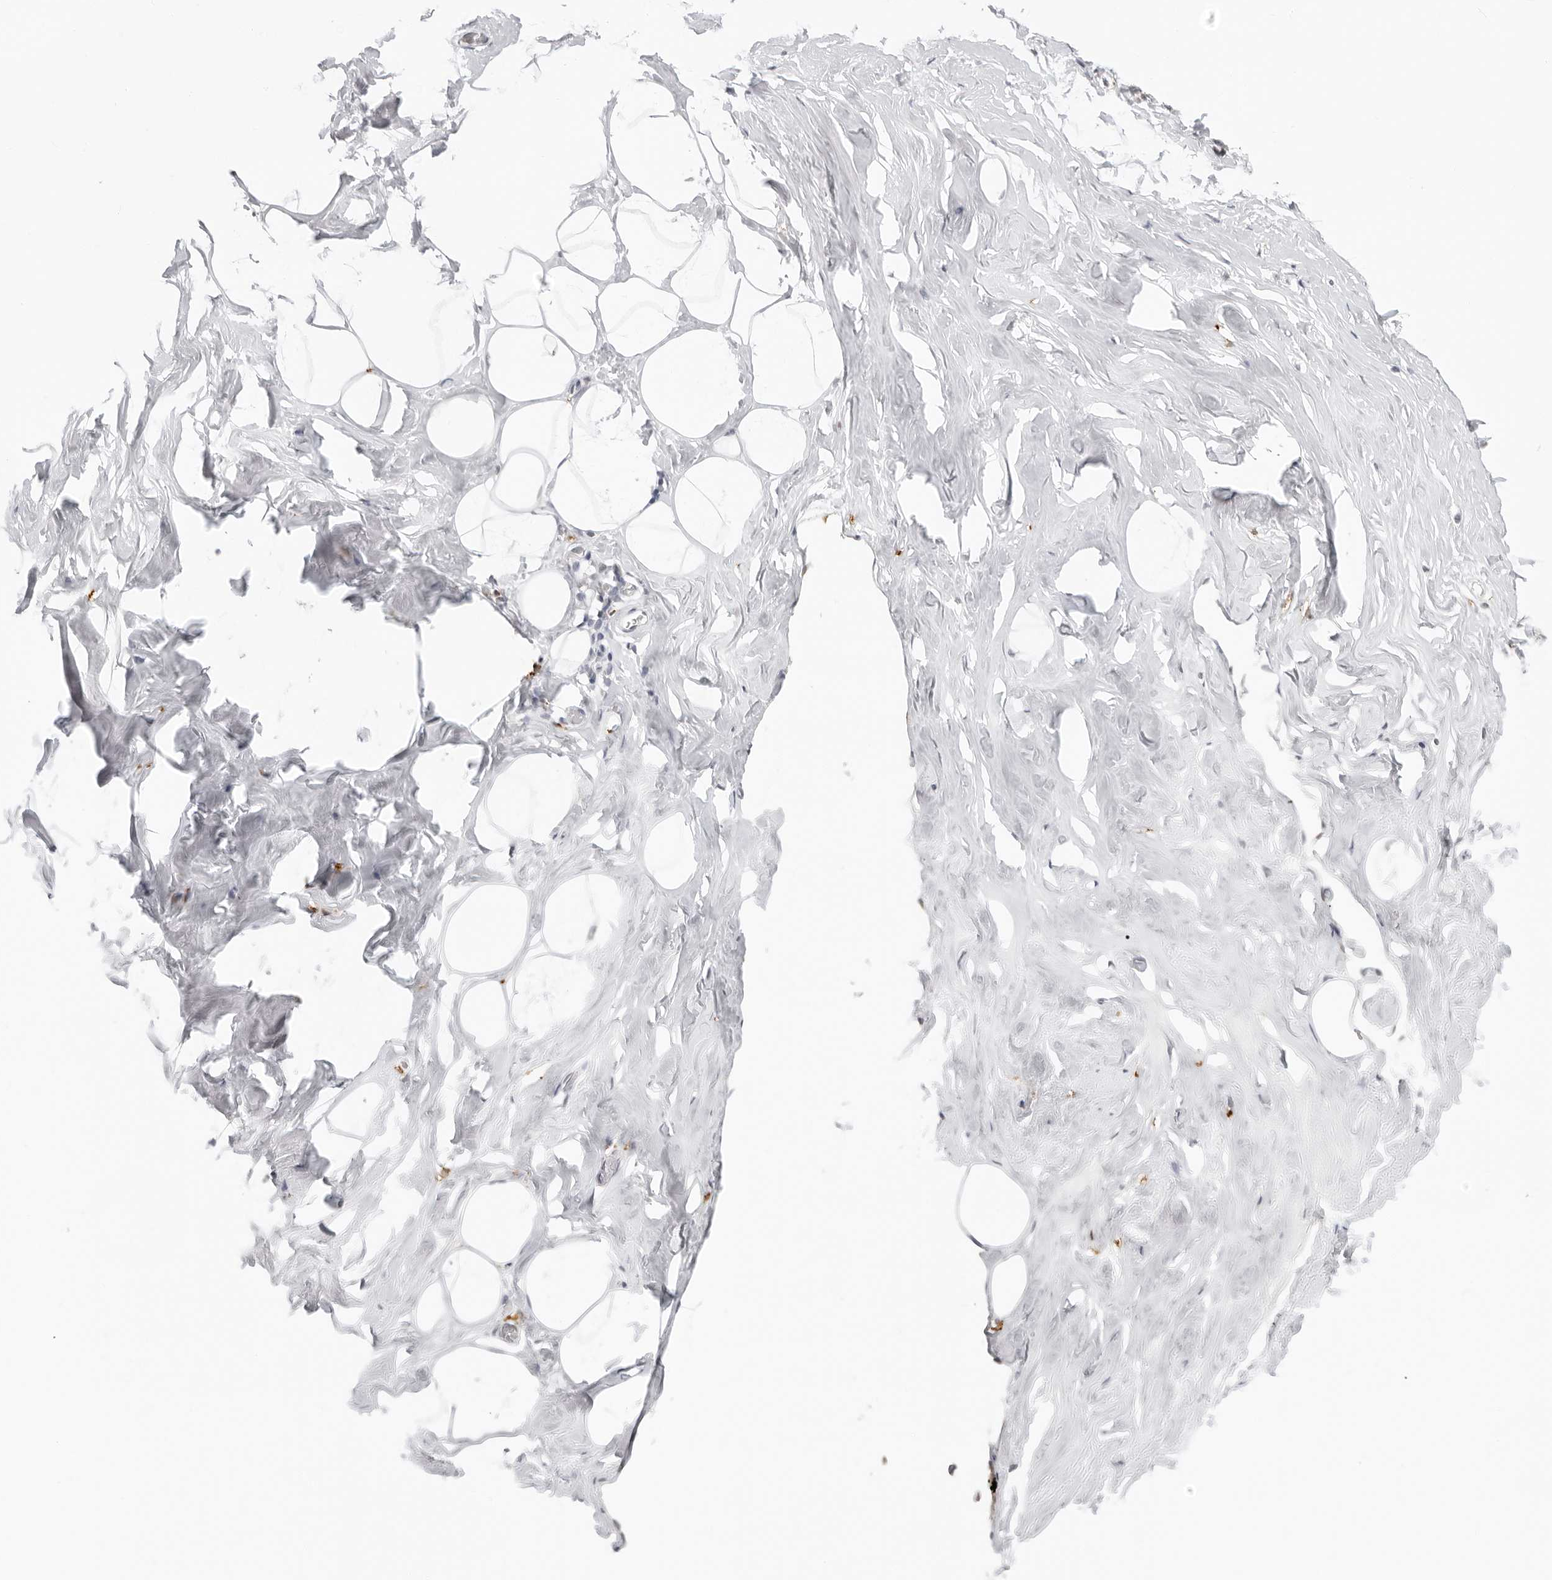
{"staining": {"intensity": "negative", "quantity": "none", "location": "none"}, "tissue": "adipose tissue", "cell_type": "Adipocytes", "image_type": "normal", "snomed": [{"axis": "morphology", "description": "Normal tissue, NOS"}, {"axis": "morphology", "description": "Fibrosis, NOS"}, {"axis": "topography", "description": "Breast"}, {"axis": "topography", "description": "Adipose tissue"}], "caption": "Adipose tissue stained for a protein using immunohistochemistry displays no expression adipocytes.", "gene": "MSH6", "patient": {"sex": "female", "age": 39}}